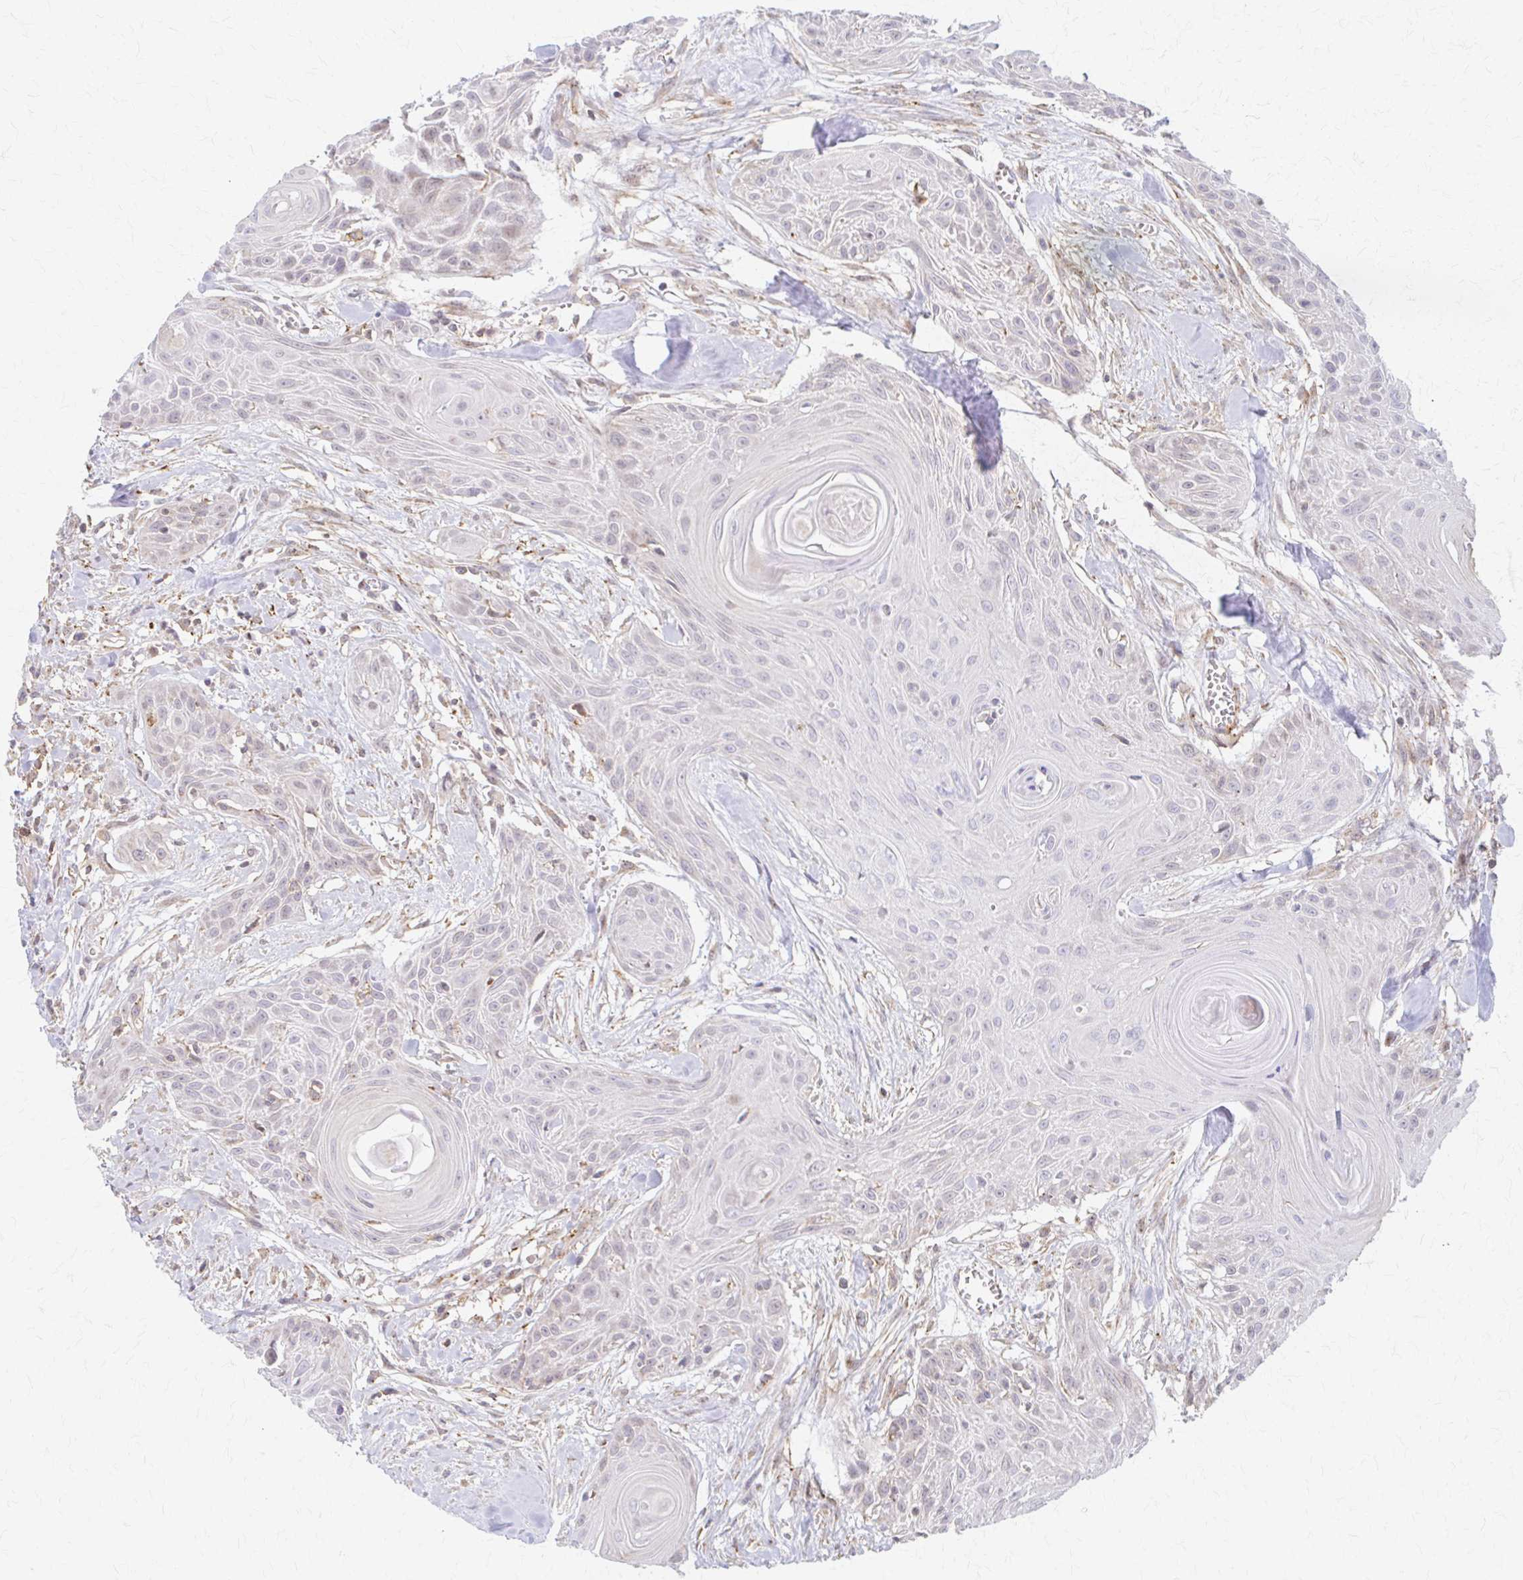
{"staining": {"intensity": "negative", "quantity": "none", "location": "none"}, "tissue": "head and neck cancer", "cell_type": "Tumor cells", "image_type": "cancer", "snomed": [{"axis": "morphology", "description": "Squamous cell carcinoma, NOS"}, {"axis": "topography", "description": "Lymph node"}, {"axis": "topography", "description": "Salivary gland"}, {"axis": "topography", "description": "Head-Neck"}], "caption": "Immunohistochemical staining of squamous cell carcinoma (head and neck) exhibits no significant positivity in tumor cells.", "gene": "ARHGAP35", "patient": {"sex": "female", "age": 74}}